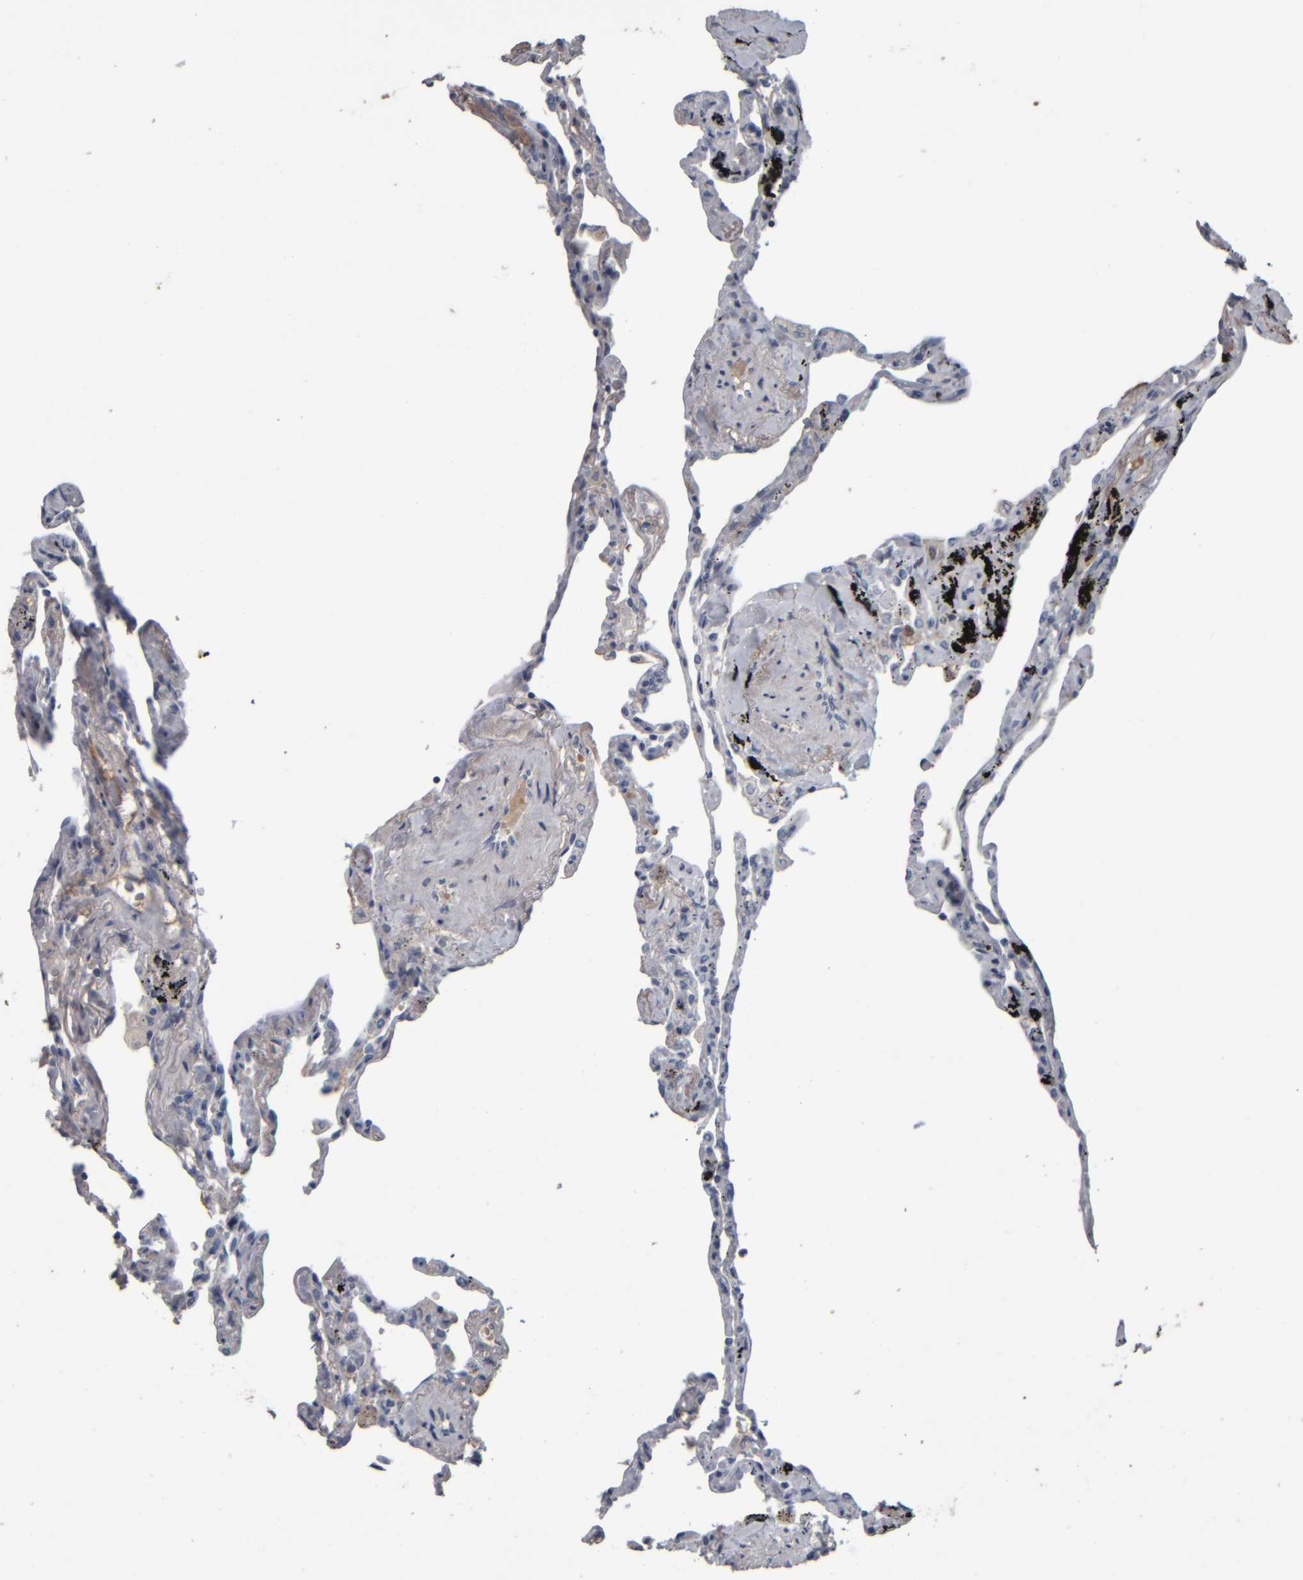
{"staining": {"intensity": "negative", "quantity": "none", "location": "none"}, "tissue": "lung", "cell_type": "Alveolar cells", "image_type": "normal", "snomed": [{"axis": "morphology", "description": "Normal tissue, NOS"}, {"axis": "topography", "description": "Lung"}], "caption": "Immunohistochemistry of unremarkable human lung exhibits no expression in alveolar cells. Nuclei are stained in blue.", "gene": "CAVIN4", "patient": {"sex": "male", "age": 59}}